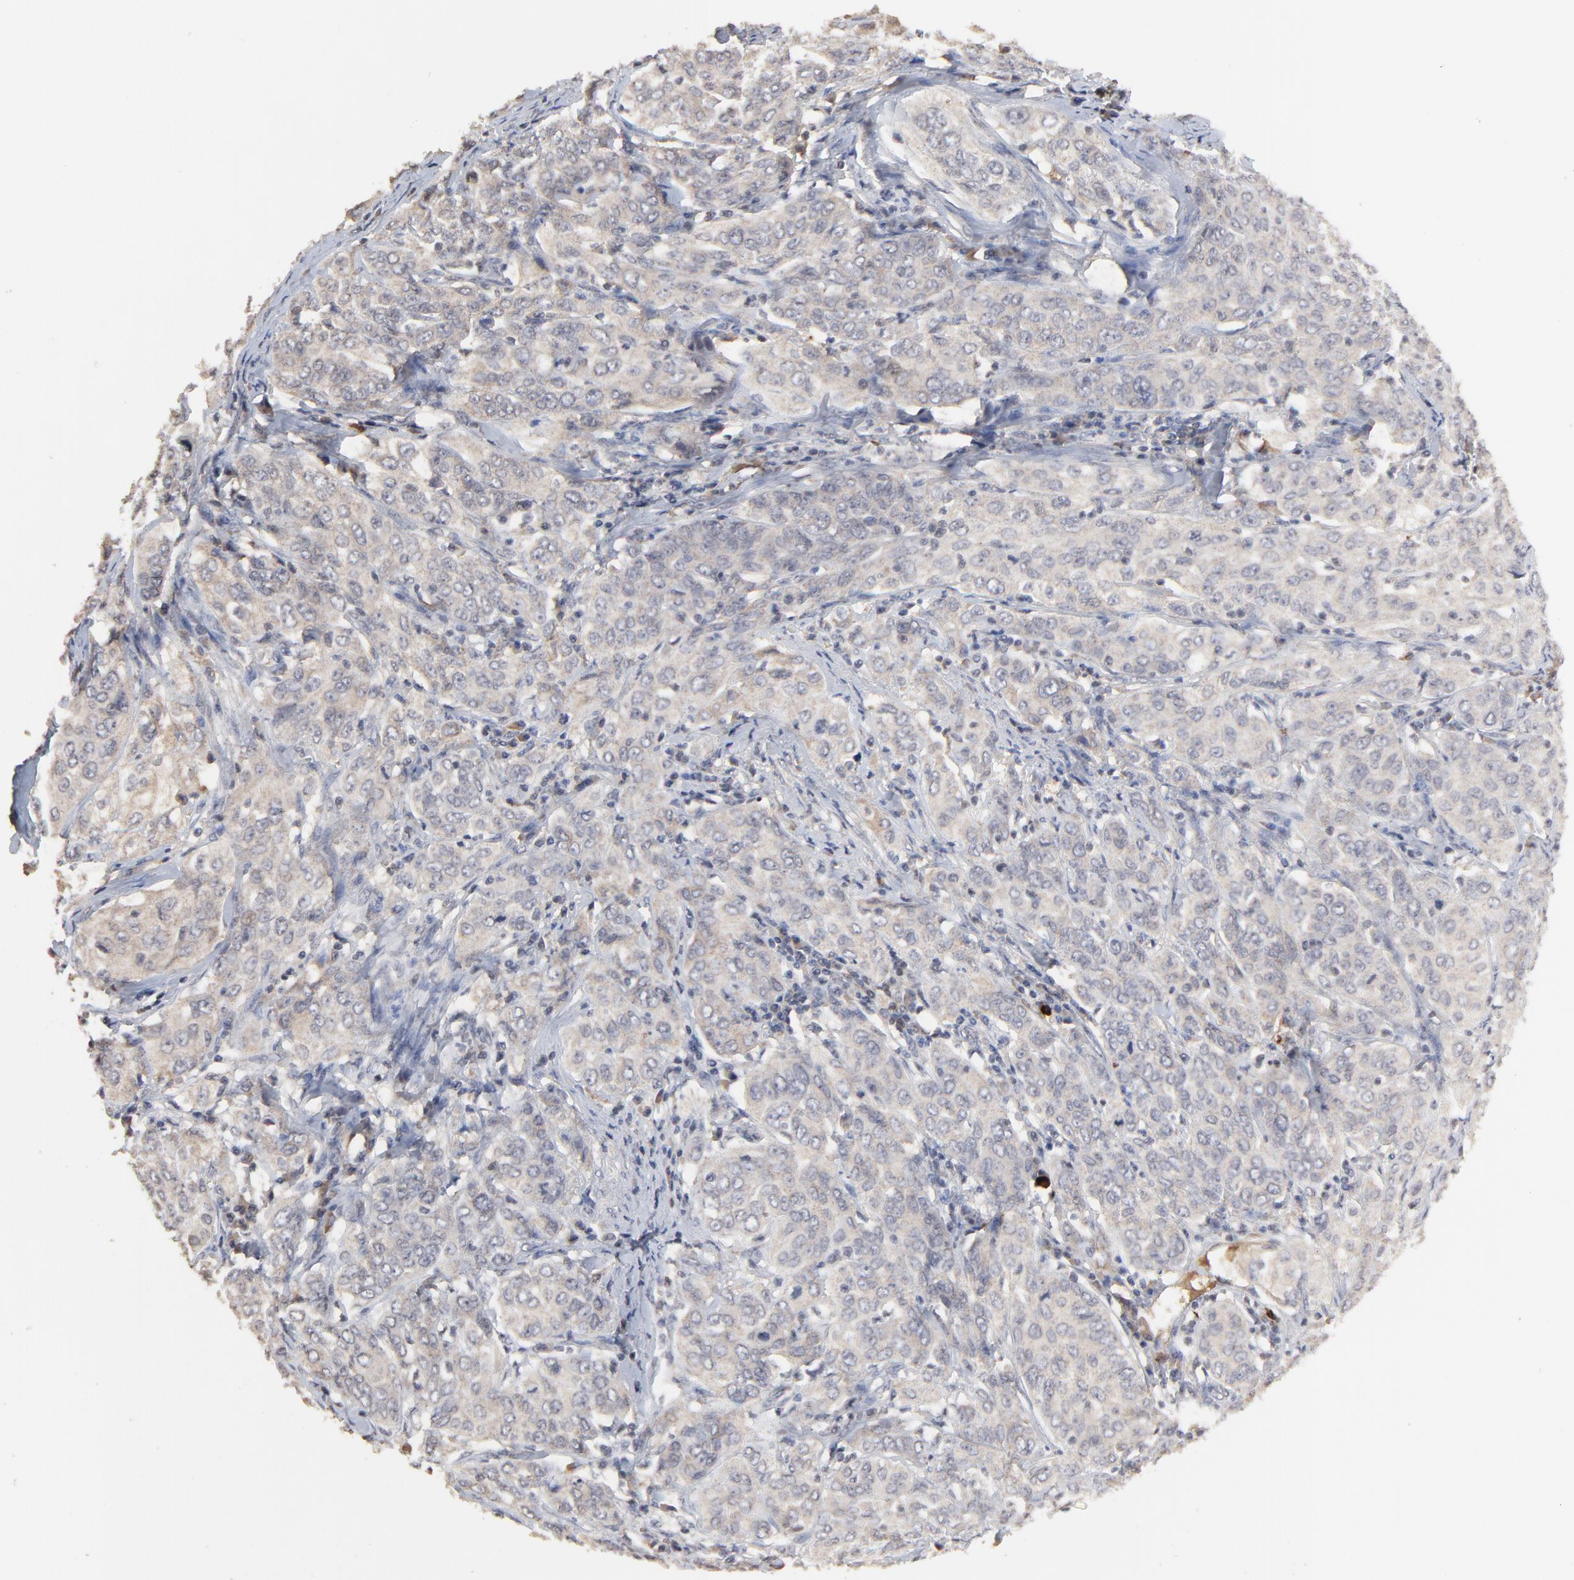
{"staining": {"intensity": "weak", "quantity": ">75%", "location": "cytoplasmic/membranous"}, "tissue": "cervical cancer", "cell_type": "Tumor cells", "image_type": "cancer", "snomed": [{"axis": "morphology", "description": "Squamous cell carcinoma, NOS"}, {"axis": "topography", "description": "Cervix"}], "caption": "Cervical squamous cell carcinoma stained with a protein marker exhibits weak staining in tumor cells.", "gene": "VPREB3", "patient": {"sex": "female", "age": 38}}